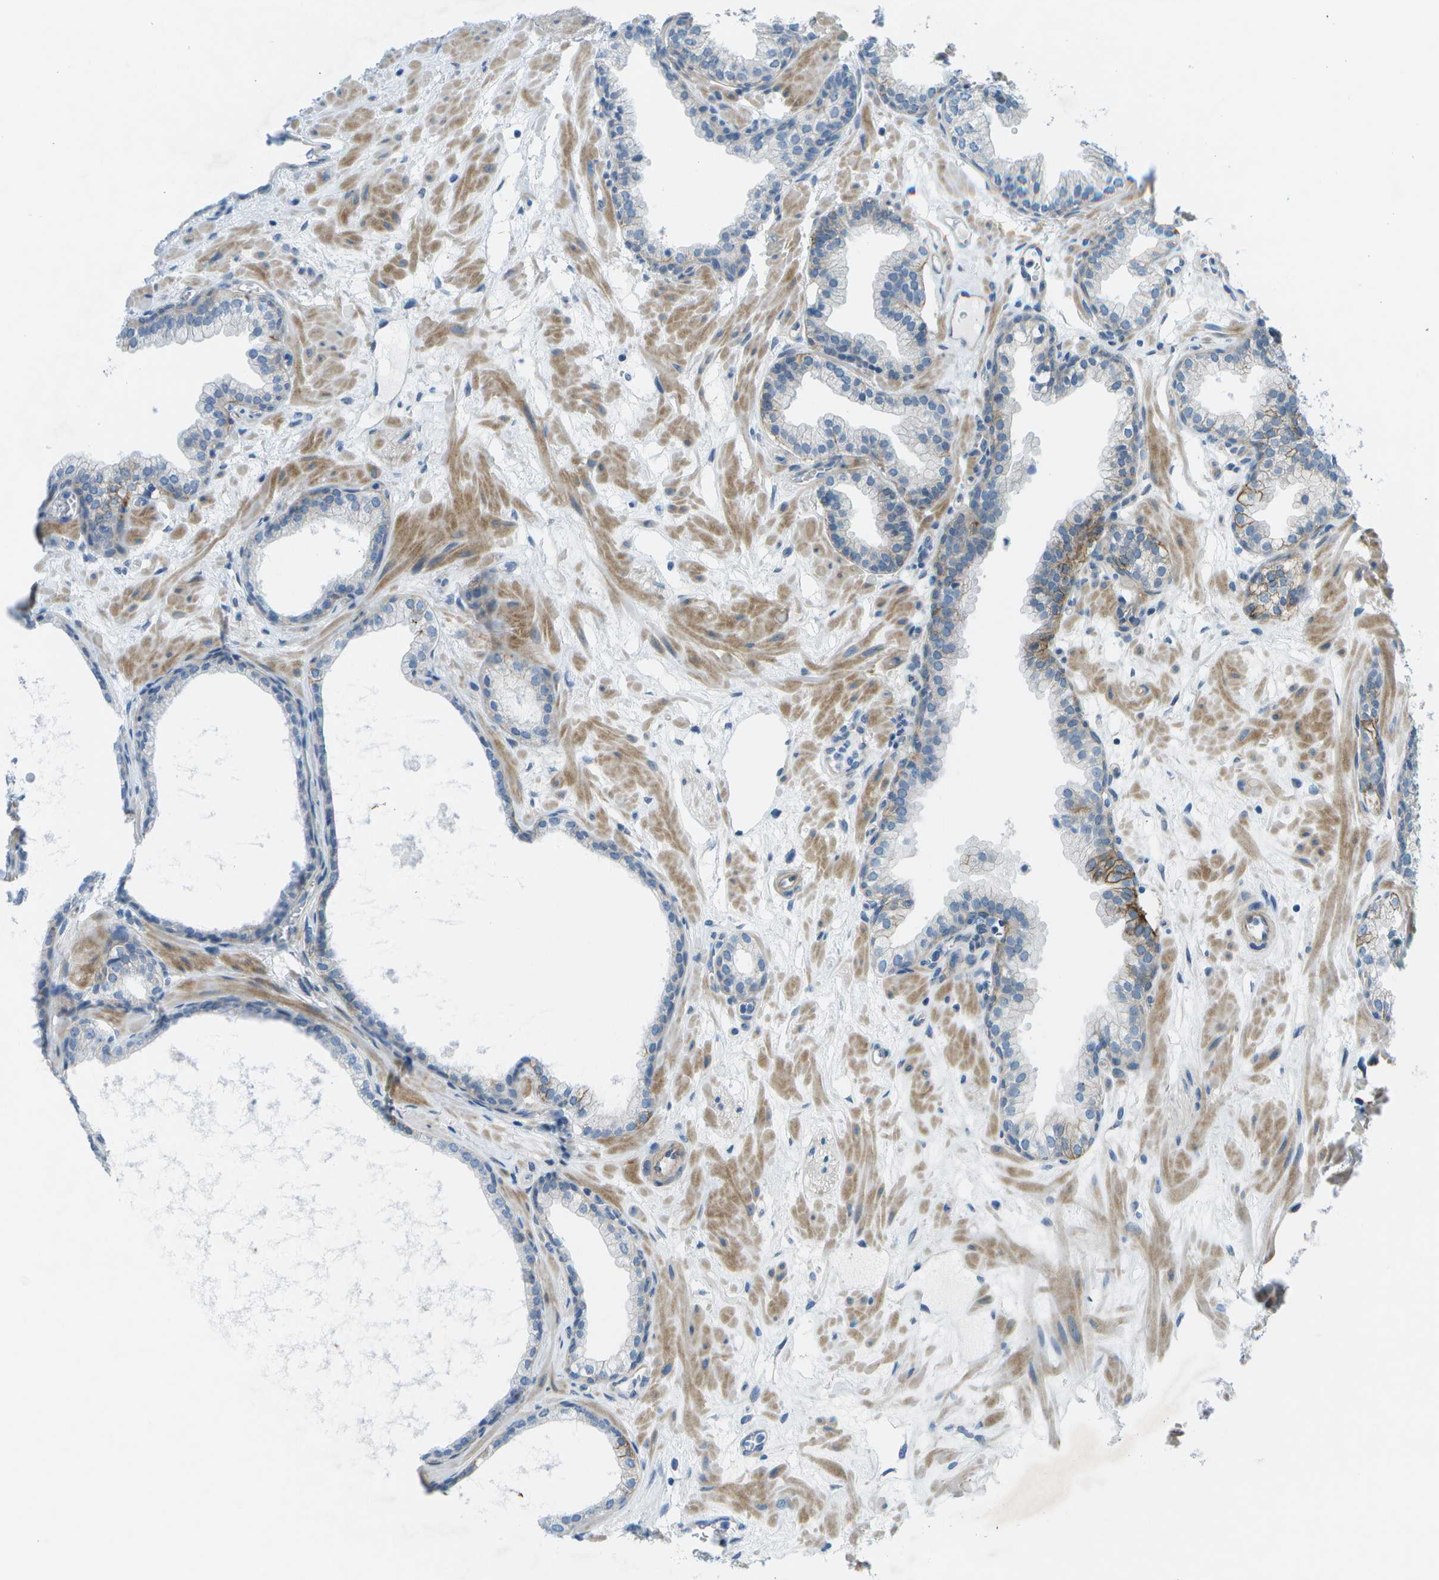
{"staining": {"intensity": "moderate", "quantity": "<25%", "location": "cytoplasmic/membranous"}, "tissue": "prostate", "cell_type": "Glandular cells", "image_type": "normal", "snomed": [{"axis": "morphology", "description": "Normal tissue, NOS"}, {"axis": "morphology", "description": "Urothelial carcinoma, Low grade"}, {"axis": "topography", "description": "Urinary bladder"}, {"axis": "topography", "description": "Prostate"}], "caption": "Unremarkable prostate was stained to show a protein in brown. There is low levels of moderate cytoplasmic/membranous positivity in approximately <25% of glandular cells. (IHC, brightfield microscopy, high magnification).", "gene": "SORBS3", "patient": {"sex": "male", "age": 60}}